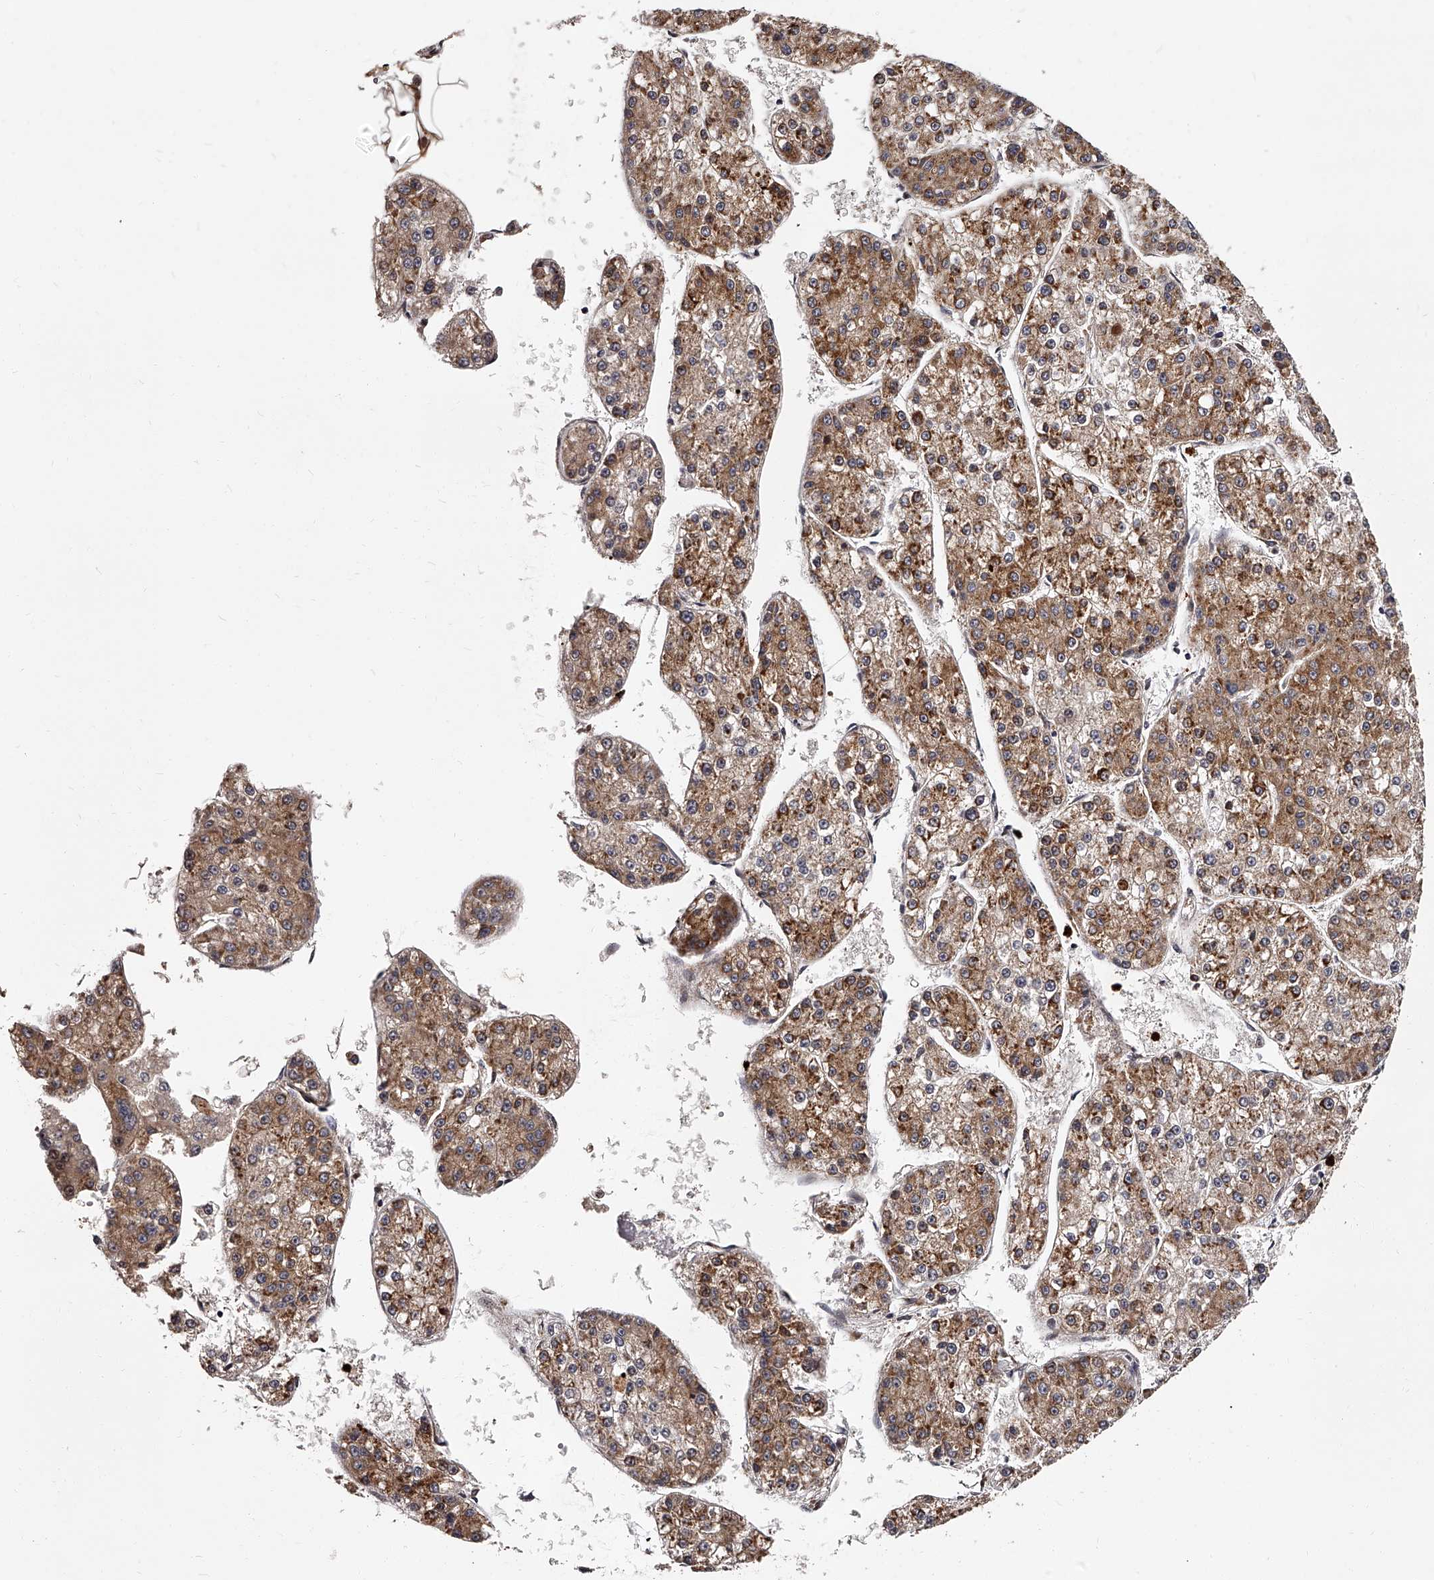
{"staining": {"intensity": "moderate", "quantity": ">75%", "location": "cytoplasmic/membranous"}, "tissue": "liver cancer", "cell_type": "Tumor cells", "image_type": "cancer", "snomed": [{"axis": "morphology", "description": "Carcinoma, Hepatocellular, NOS"}, {"axis": "topography", "description": "Liver"}], "caption": "Immunohistochemistry (IHC) of human liver hepatocellular carcinoma shows medium levels of moderate cytoplasmic/membranous expression in approximately >75% of tumor cells. (Stains: DAB (3,3'-diaminobenzidine) in brown, nuclei in blue, Microscopy: brightfield microscopy at high magnification).", "gene": "RSC1A1", "patient": {"sex": "female", "age": 73}}